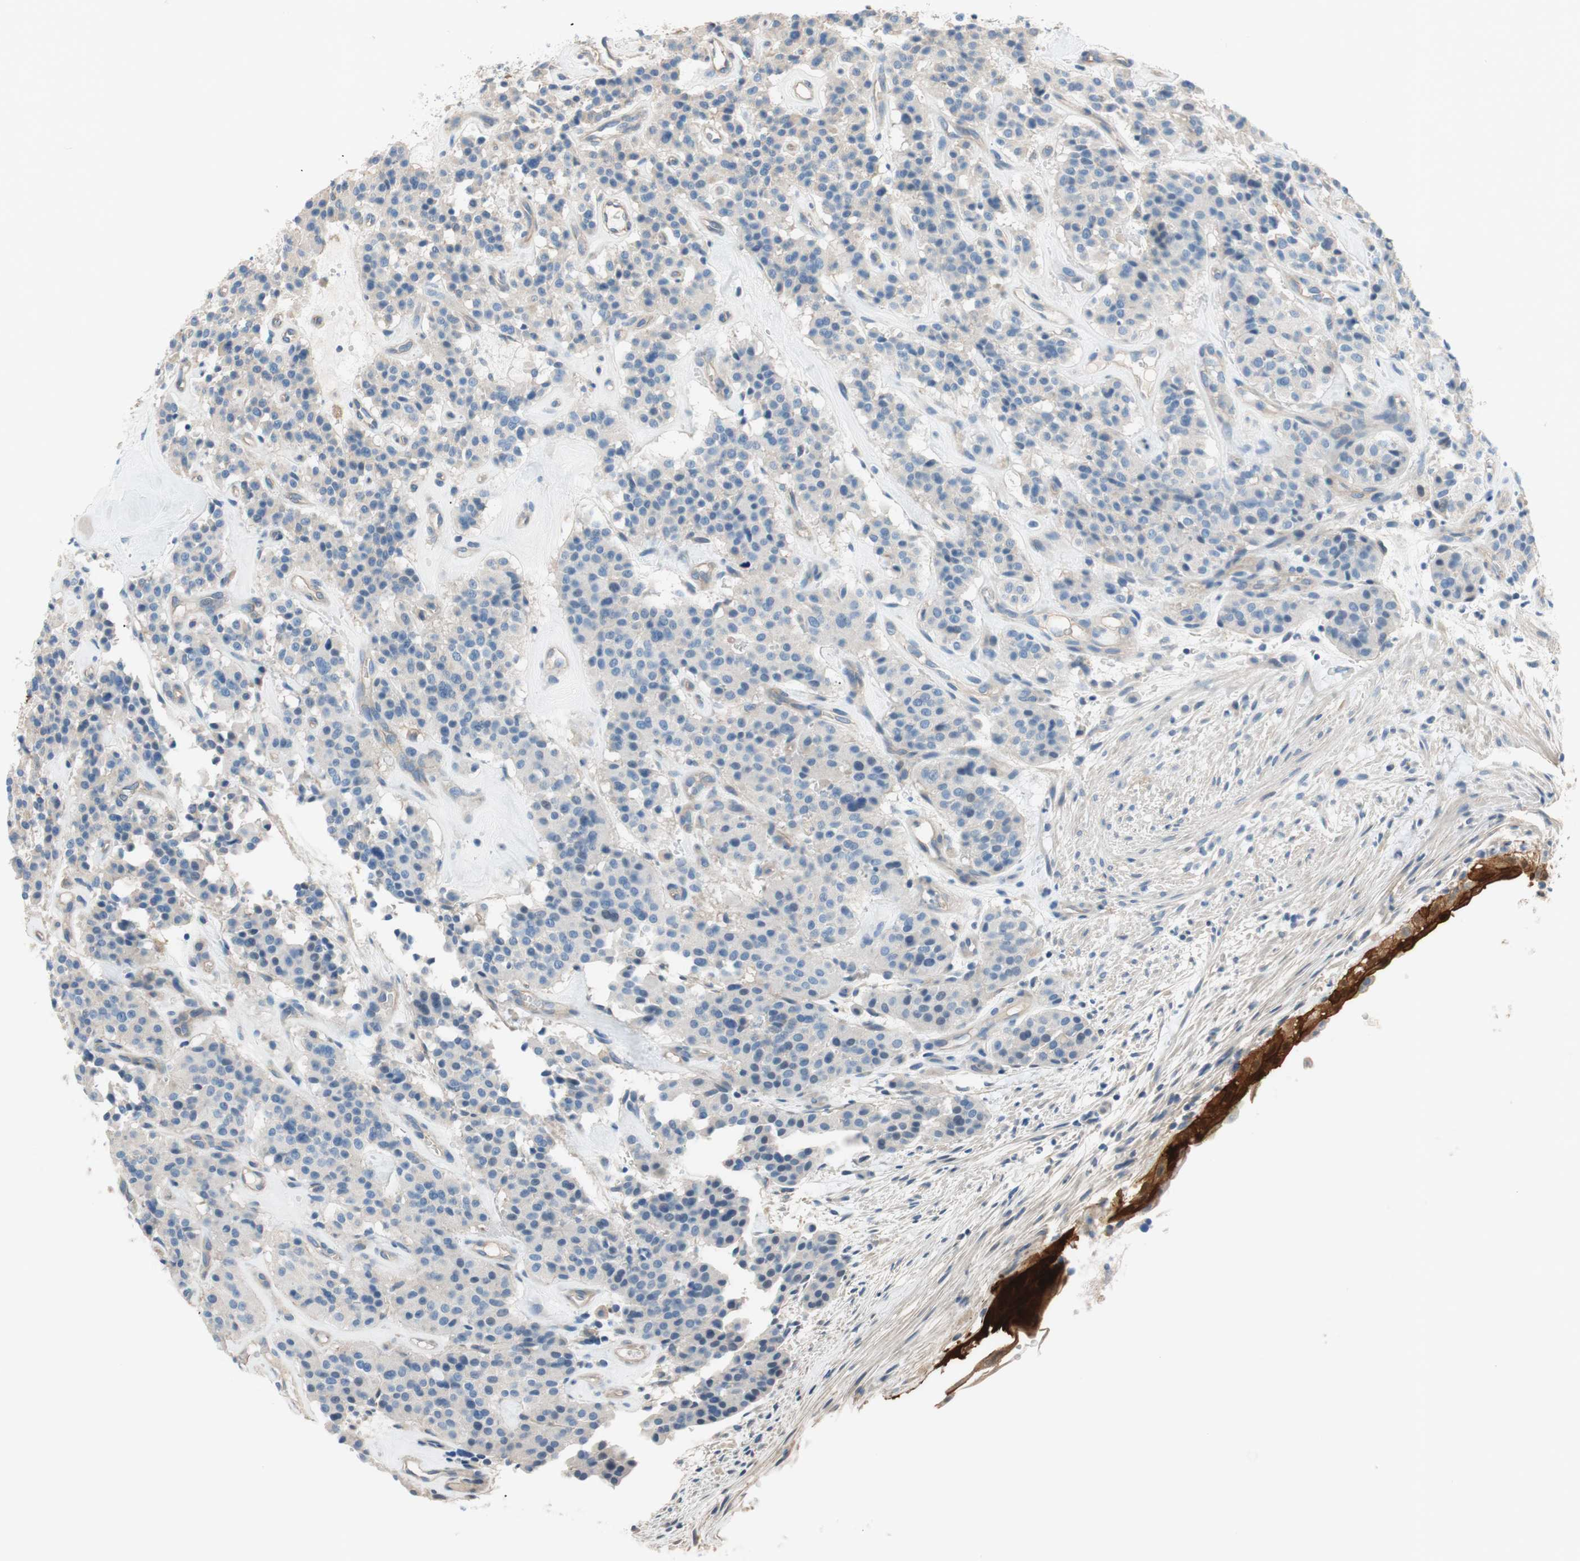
{"staining": {"intensity": "negative", "quantity": "none", "location": "none"}, "tissue": "carcinoid", "cell_type": "Tumor cells", "image_type": "cancer", "snomed": [{"axis": "morphology", "description": "Carcinoid, malignant, NOS"}, {"axis": "topography", "description": "Lung"}], "caption": "An immunohistochemistry (IHC) photomicrograph of carcinoid is shown. There is no staining in tumor cells of carcinoid.", "gene": "CALML3", "patient": {"sex": "male", "age": 30}}